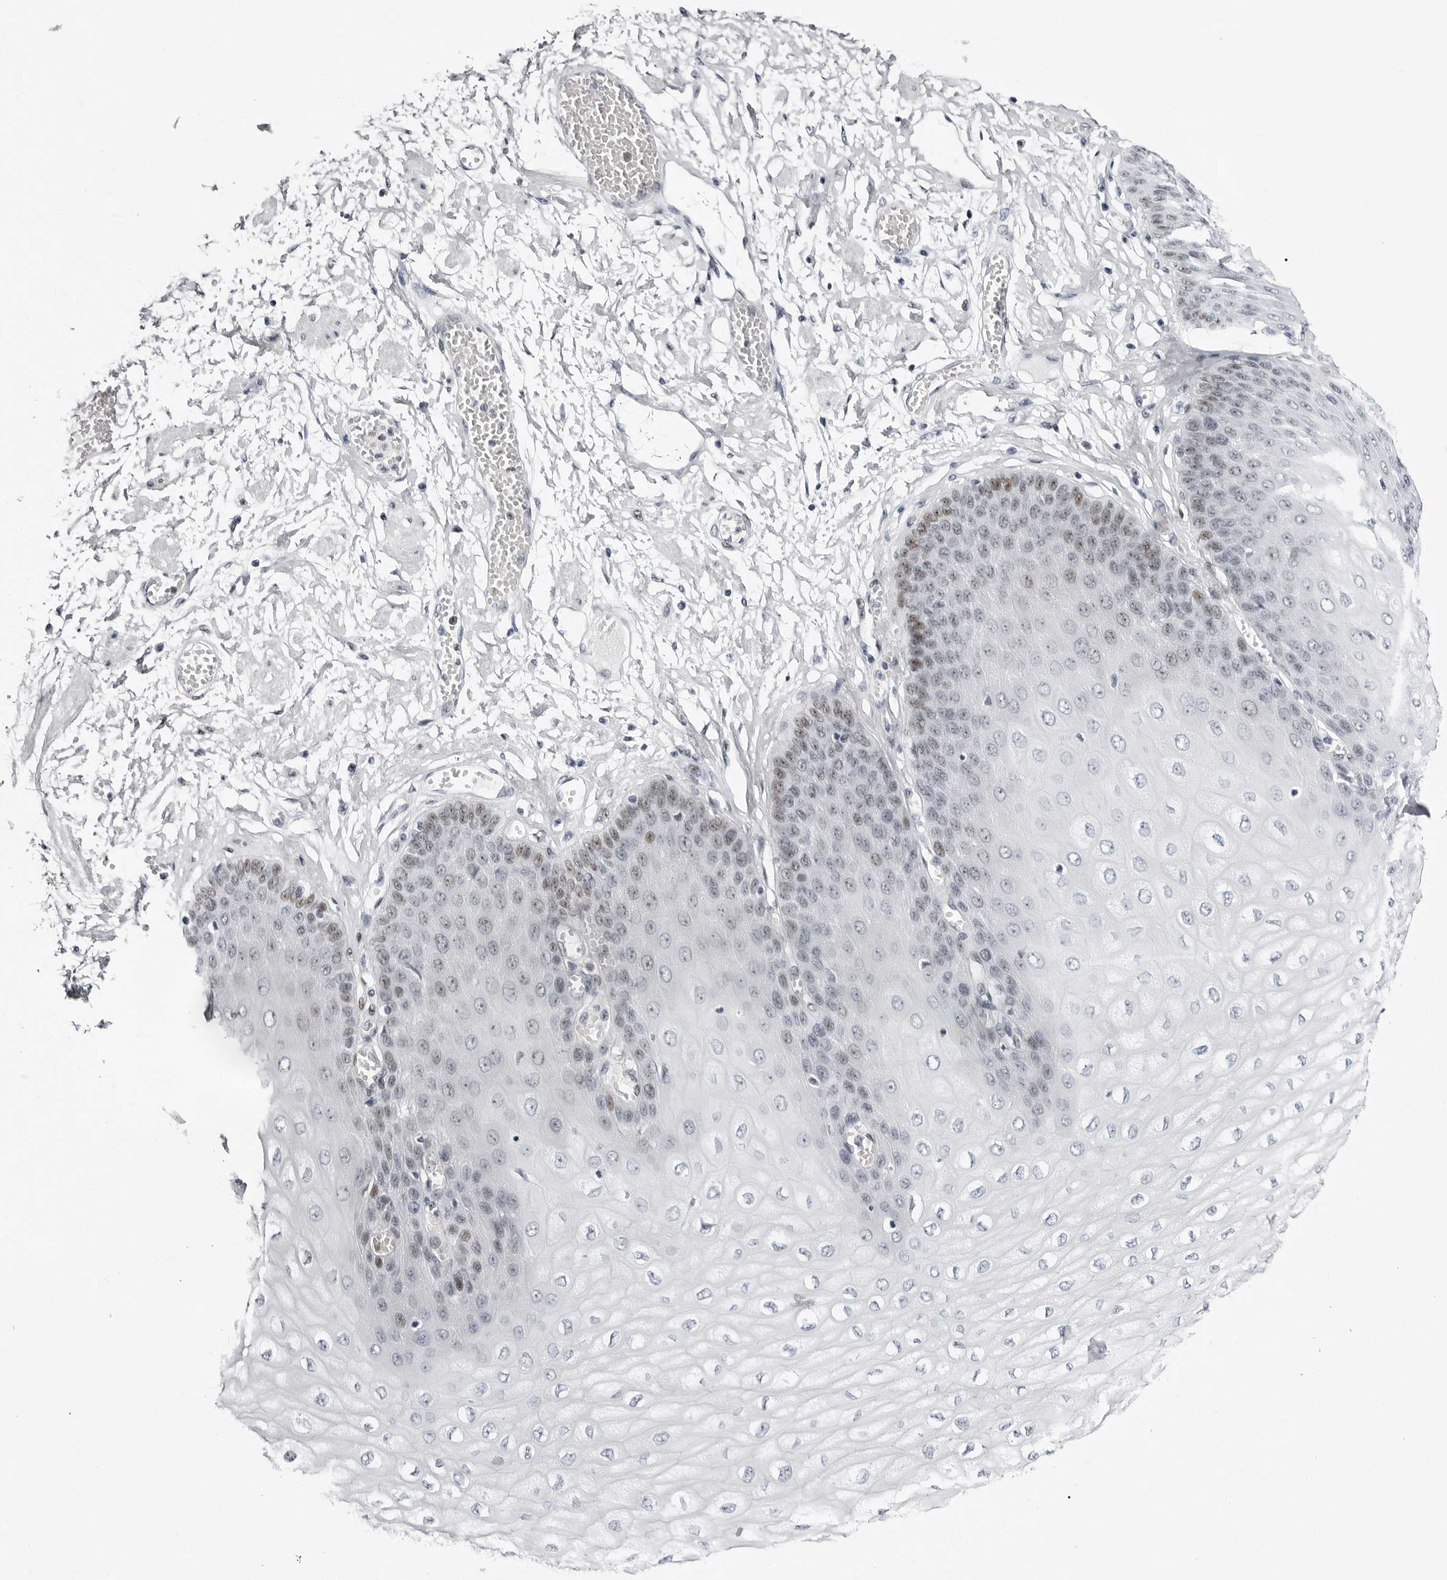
{"staining": {"intensity": "moderate", "quantity": "<25%", "location": "nuclear"}, "tissue": "esophagus", "cell_type": "Squamous epithelial cells", "image_type": "normal", "snomed": [{"axis": "morphology", "description": "Normal tissue, NOS"}, {"axis": "topography", "description": "Esophagus"}], "caption": "The photomicrograph exhibits immunohistochemical staining of benign esophagus. There is moderate nuclear expression is appreciated in about <25% of squamous epithelial cells.", "gene": "VEZF1", "patient": {"sex": "male", "age": 60}}